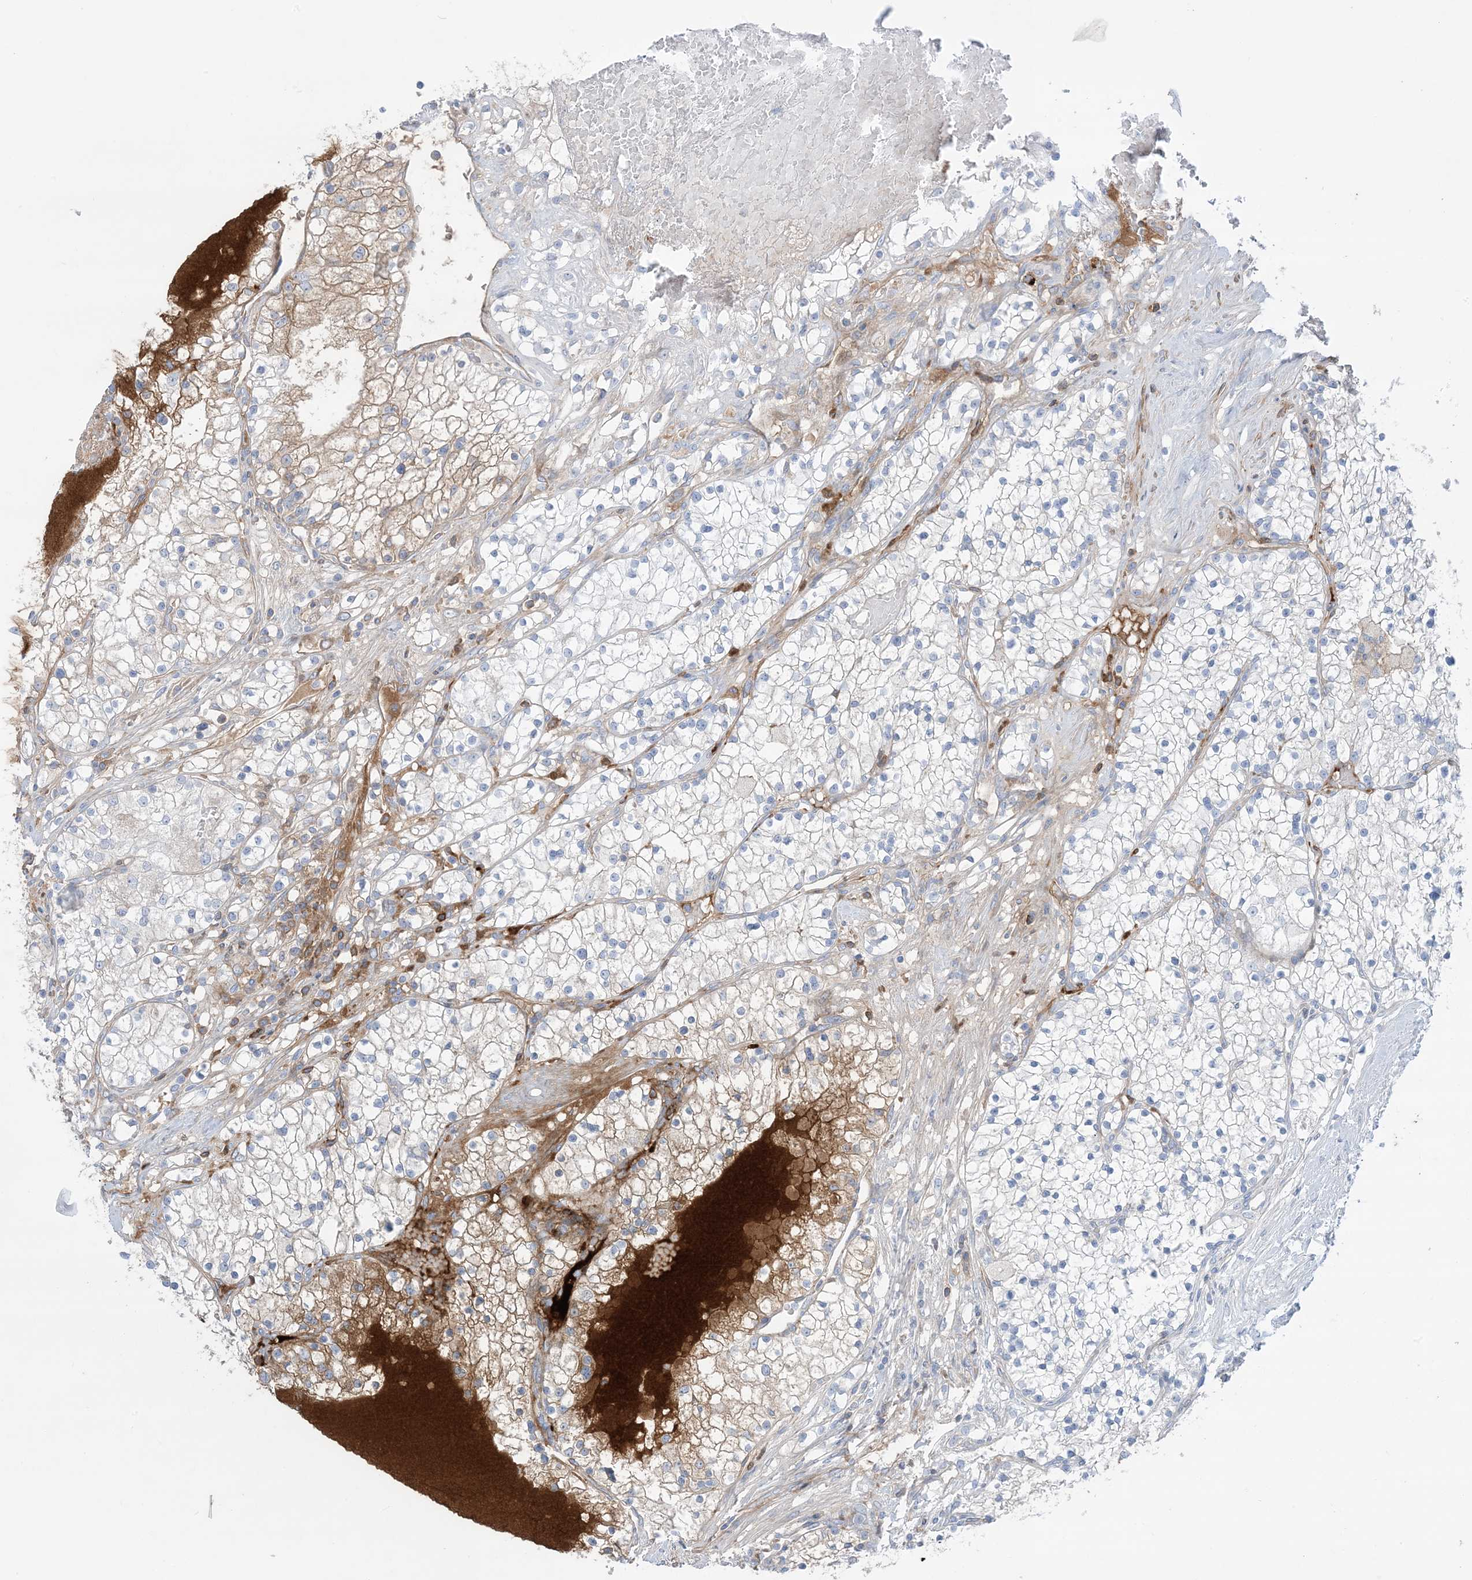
{"staining": {"intensity": "moderate", "quantity": "<25%", "location": "cytoplasmic/membranous"}, "tissue": "renal cancer", "cell_type": "Tumor cells", "image_type": "cancer", "snomed": [{"axis": "morphology", "description": "Normal tissue, NOS"}, {"axis": "morphology", "description": "Adenocarcinoma, NOS"}, {"axis": "topography", "description": "Kidney"}], "caption": "Moderate cytoplasmic/membranous protein positivity is present in approximately <25% of tumor cells in renal cancer (adenocarcinoma).", "gene": "ATP11C", "patient": {"sex": "male", "age": 68}}